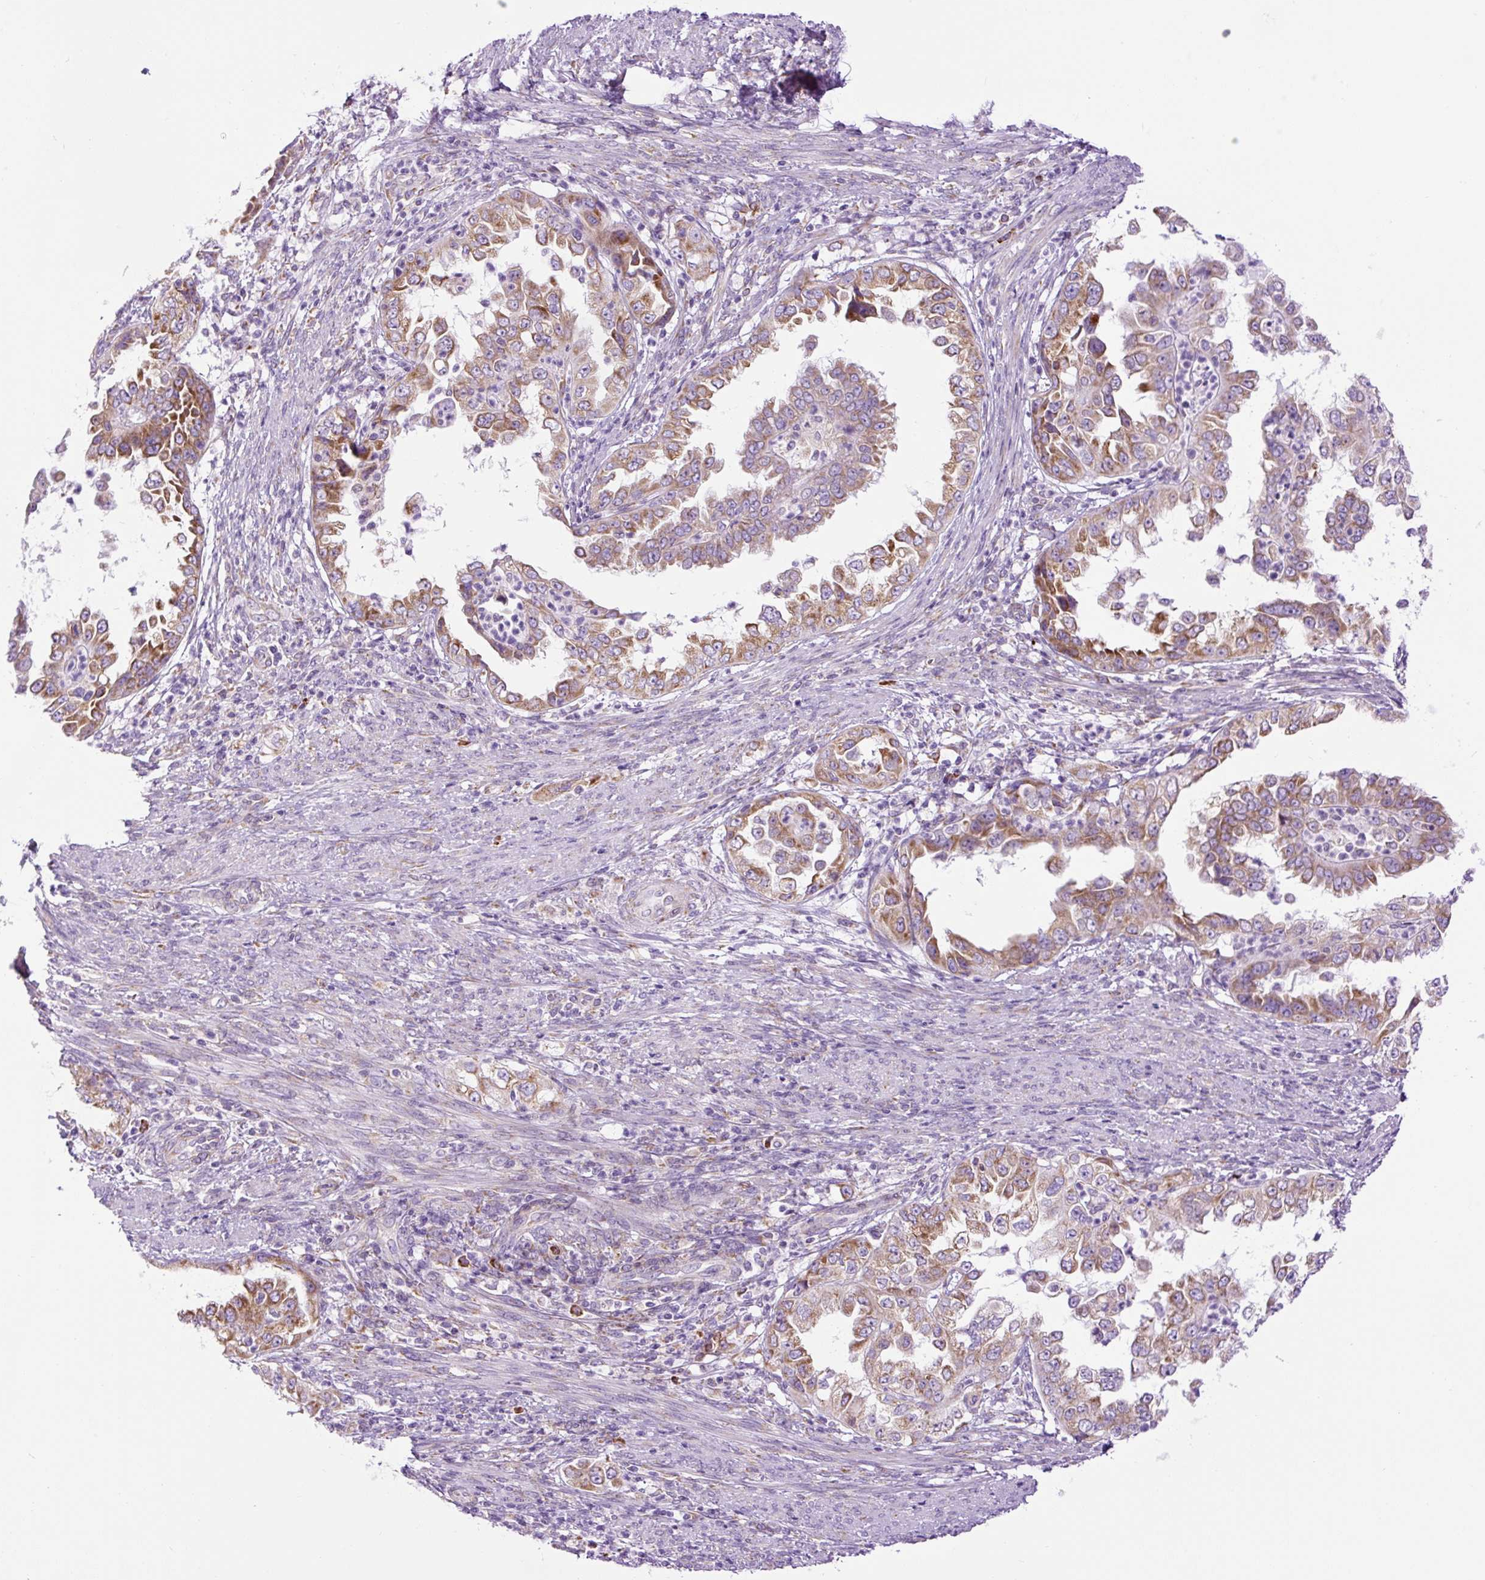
{"staining": {"intensity": "moderate", "quantity": ">75%", "location": "cytoplasmic/membranous"}, "tissue": "endometrial cancer", "cell_type": "Tumor cells", "image_type": "cancer", "snomed": [{"axis": "morphology", "description": "Adenocarcinoma, NOS"}, {"axis": "topography", "description": "Endometrium"}], "caption": "Protein analysis of adenocarcinoma (endometrial) tissue shows moderate cytoplasmic/membranous expression in approximately >75% of tumor cells.", "gene": "DDOST", "patient": {"sex": "female", "age": 85}}